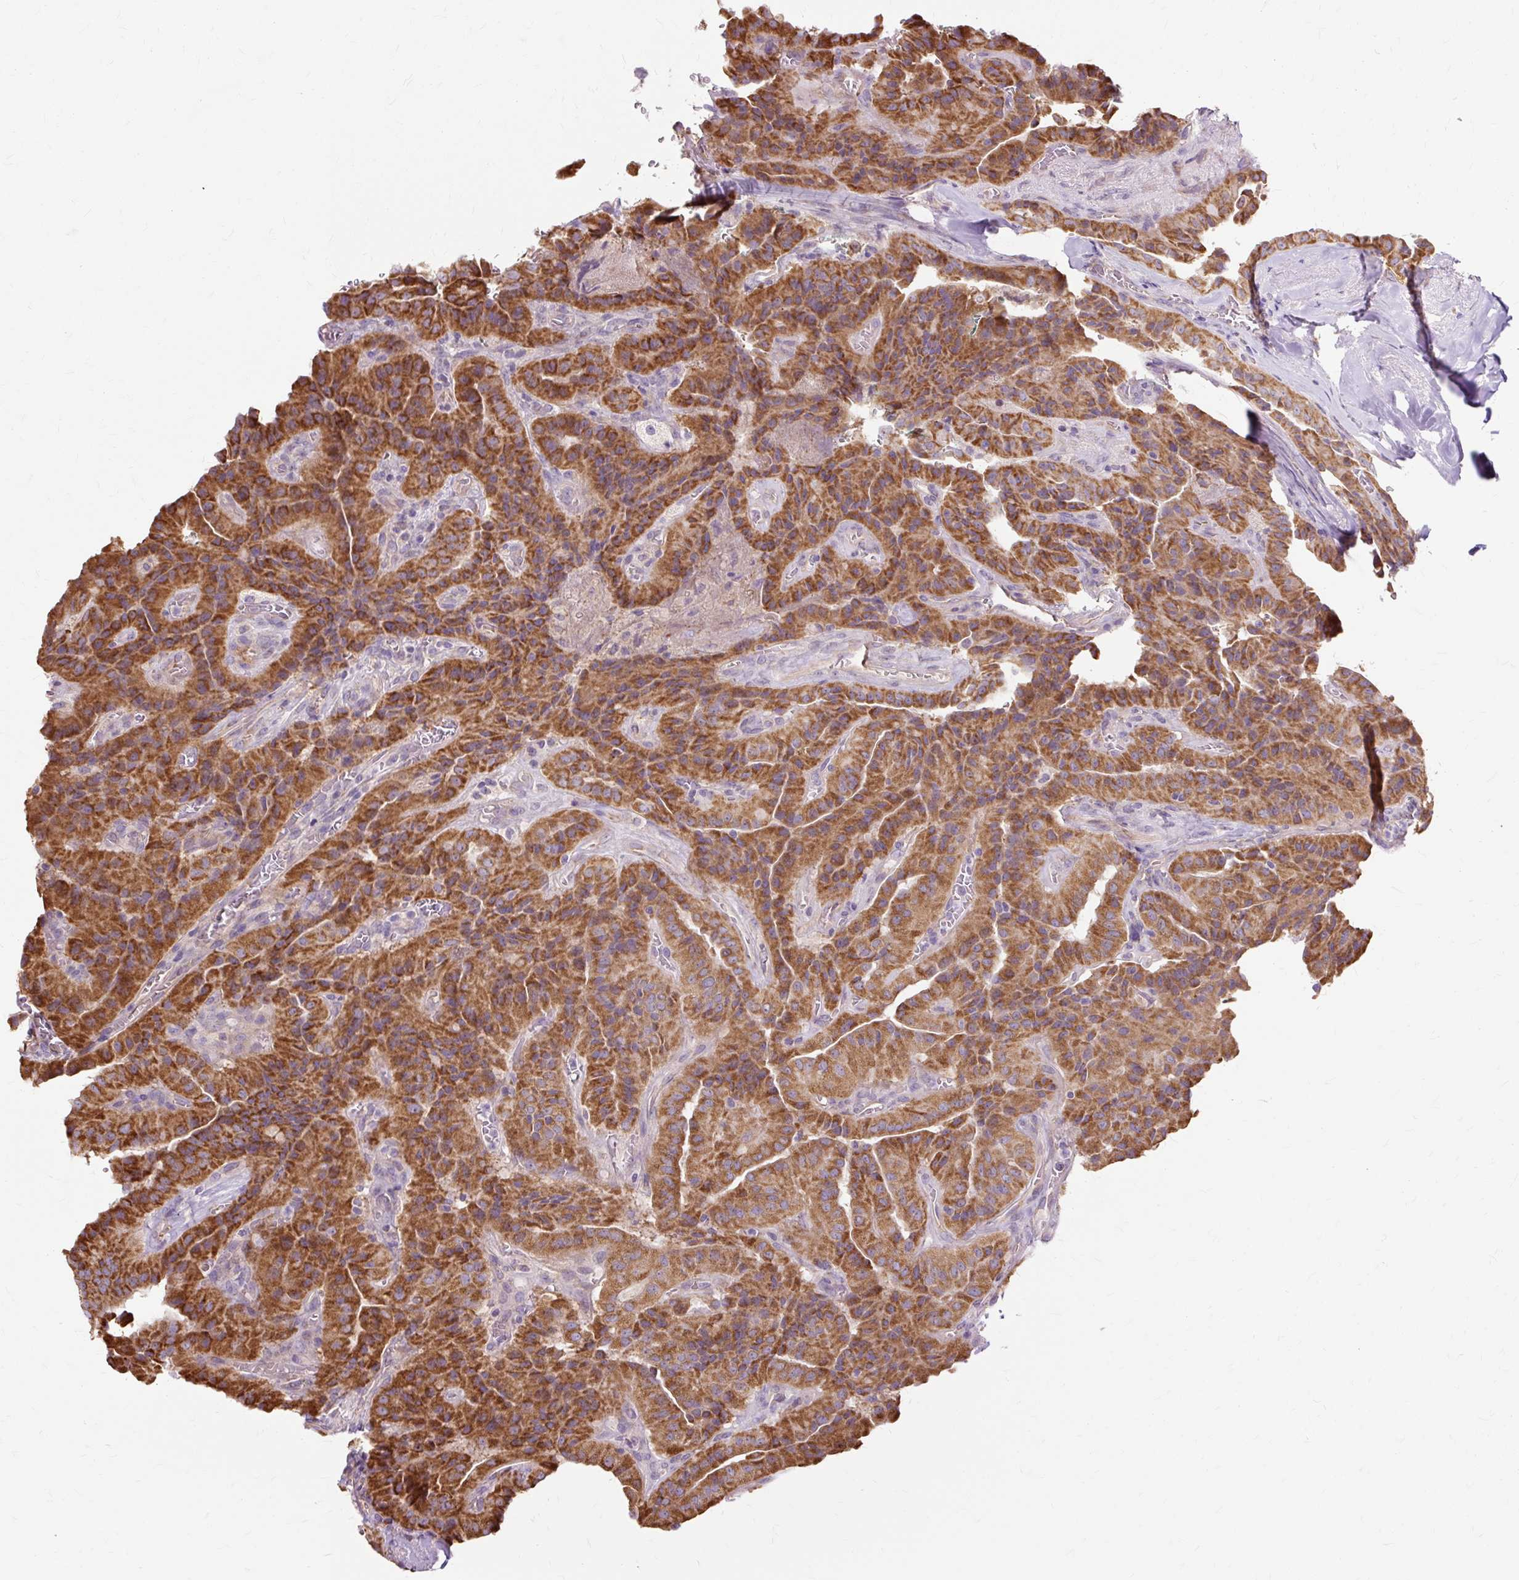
{"staining": {"intensity": "strong", "quantity": ">75%", "location": "cytoplasmic/membranous"}, "tissue": "thyroid cancer", "cell_type": "Tumor cells", "image_type": "cancer", "snomed": [{"axis": "morphology", "description": "Normal tissue, NOS"}, {"axis": "morphology", "description": "Papillary adenocarcinoma, NOS"}, {"axis": "topography", "description": "Thyroid gland"}], "caption": "Thyroid cancer tissue exhibits strong cytoplasmic/membranous expression in about >75% of tumor cells", "gene": "PDZD2", "patient": {"sex": "female", "age": 59}}